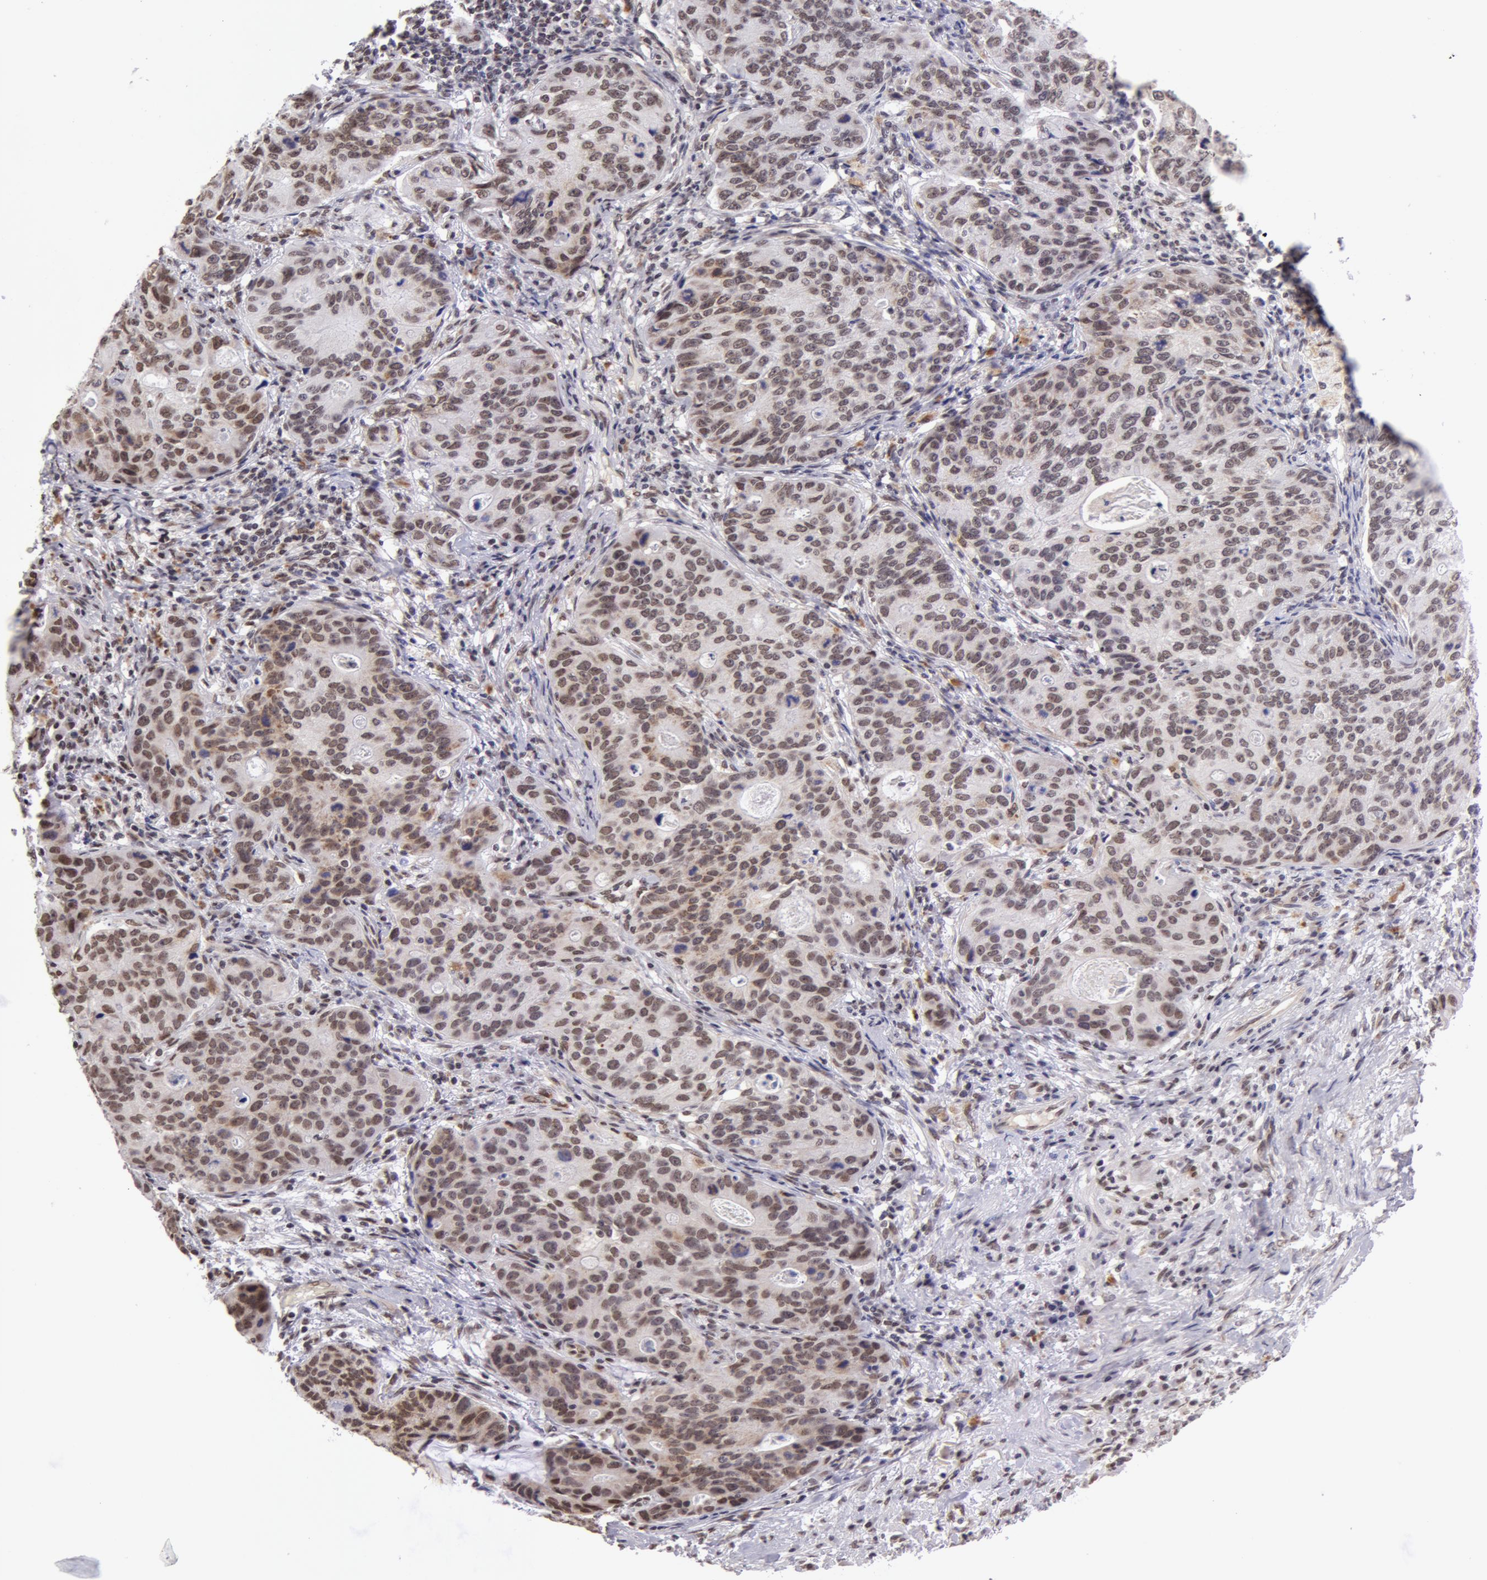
{"staining": {"intensity": "moderate", "quantity": "25%-75%", "location": "cytoplasmic/membranous,nuclear"}, "tissue": "stomach cancer", "cell_type": "Tumor cells", "image_type": "cancer", "snomed": [{"axis": "morphology", "description": "Adenocarcinoma, NOS"}, {"axis": "topography", "description": "Esophagus"}, {"axis": "topography", "description": "Stomach"}], "caption": "IHC (DAB) staining of adenocarcinoma (stomach) reveals moderate cytoplasmic/membranous and nuclear protein positivity in approximately 25%-75% of tumor cells. Nuclei are stained in blue.", "gene": "VRTN", "patient": {"sex": "male", "age": 74}}